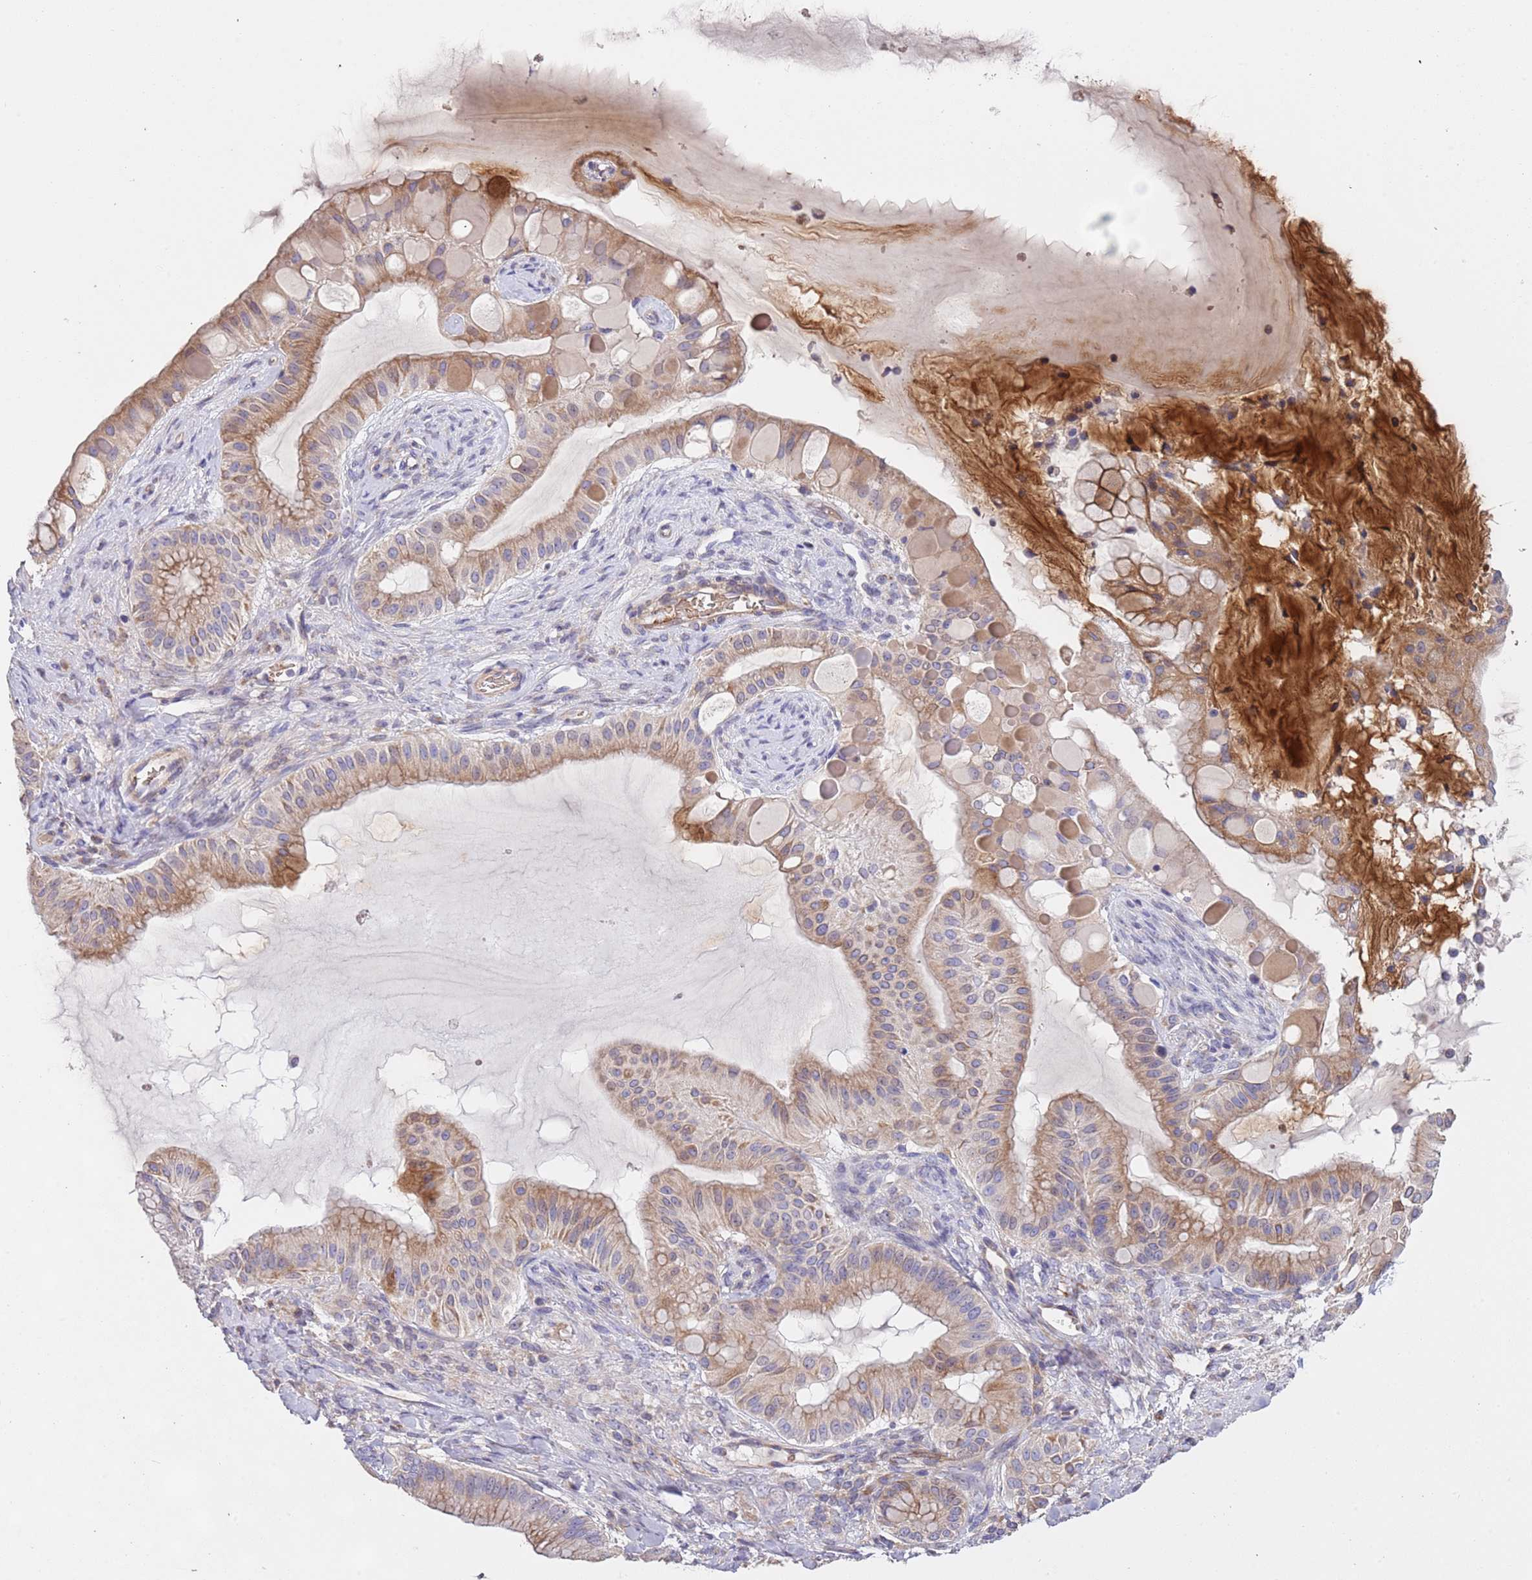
{"staining": {"intensity": "moderate", "quantity": "25%-75%", "location": "cytoplasmic/membranous"}, "tissue": "ovarian cancer", "cell_type": "Tumor cells", "image_type": "cancer", "snomed": [{"axis": "morphology", "description": "Cystadenocarcinoma, mucinous, NOS"}, {"axis": "topography", "description": "Ovary"}], "caption": "Mucinous cystadenocarcinoma (ovarian) stained for a protein (brown) displays moderate cytoplasmic/membranous positive staining in about 25%-75% of tumor cells.", "gene": "PIGA", "patient": {"sex": "female", "age": 61}}